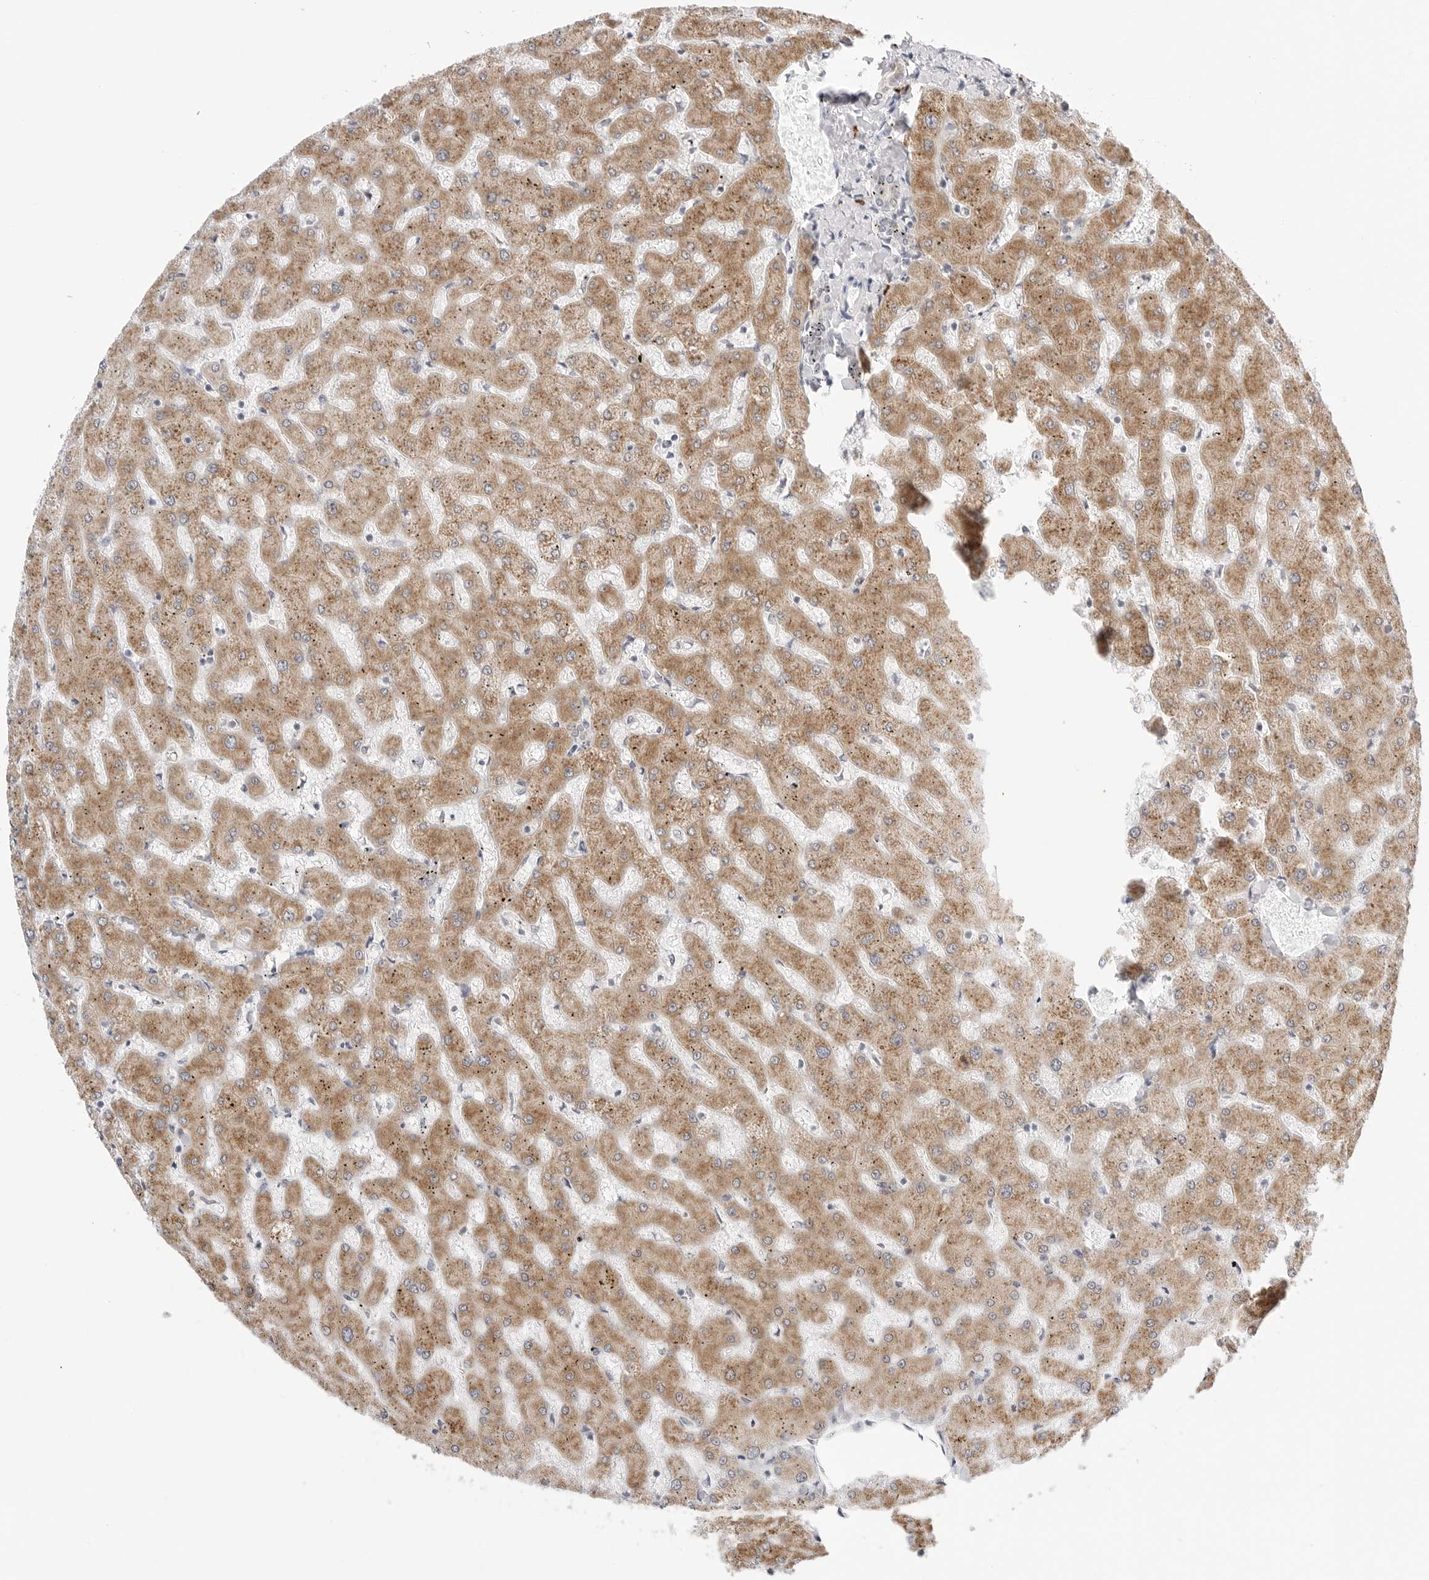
{"staining": {"intensity": "negative", "quantity": "none", "location": "none"}, "tissue": "liver", "cell_type": "Cholangiocytes", "image_type": "normal", "snomed": [{"axis": "morphology", "description": "Normal tissue, NOS"}, {"axis": "topography", "description": "Liver"}], "caption": "Immunohistochemistry (IHC) micrograph of unremarkable liver stained for a protein (brown), which exhibits no staining in cholangiocytes.", "gene": "RPN1", "patient": {"sex": "female", "age": 63}}